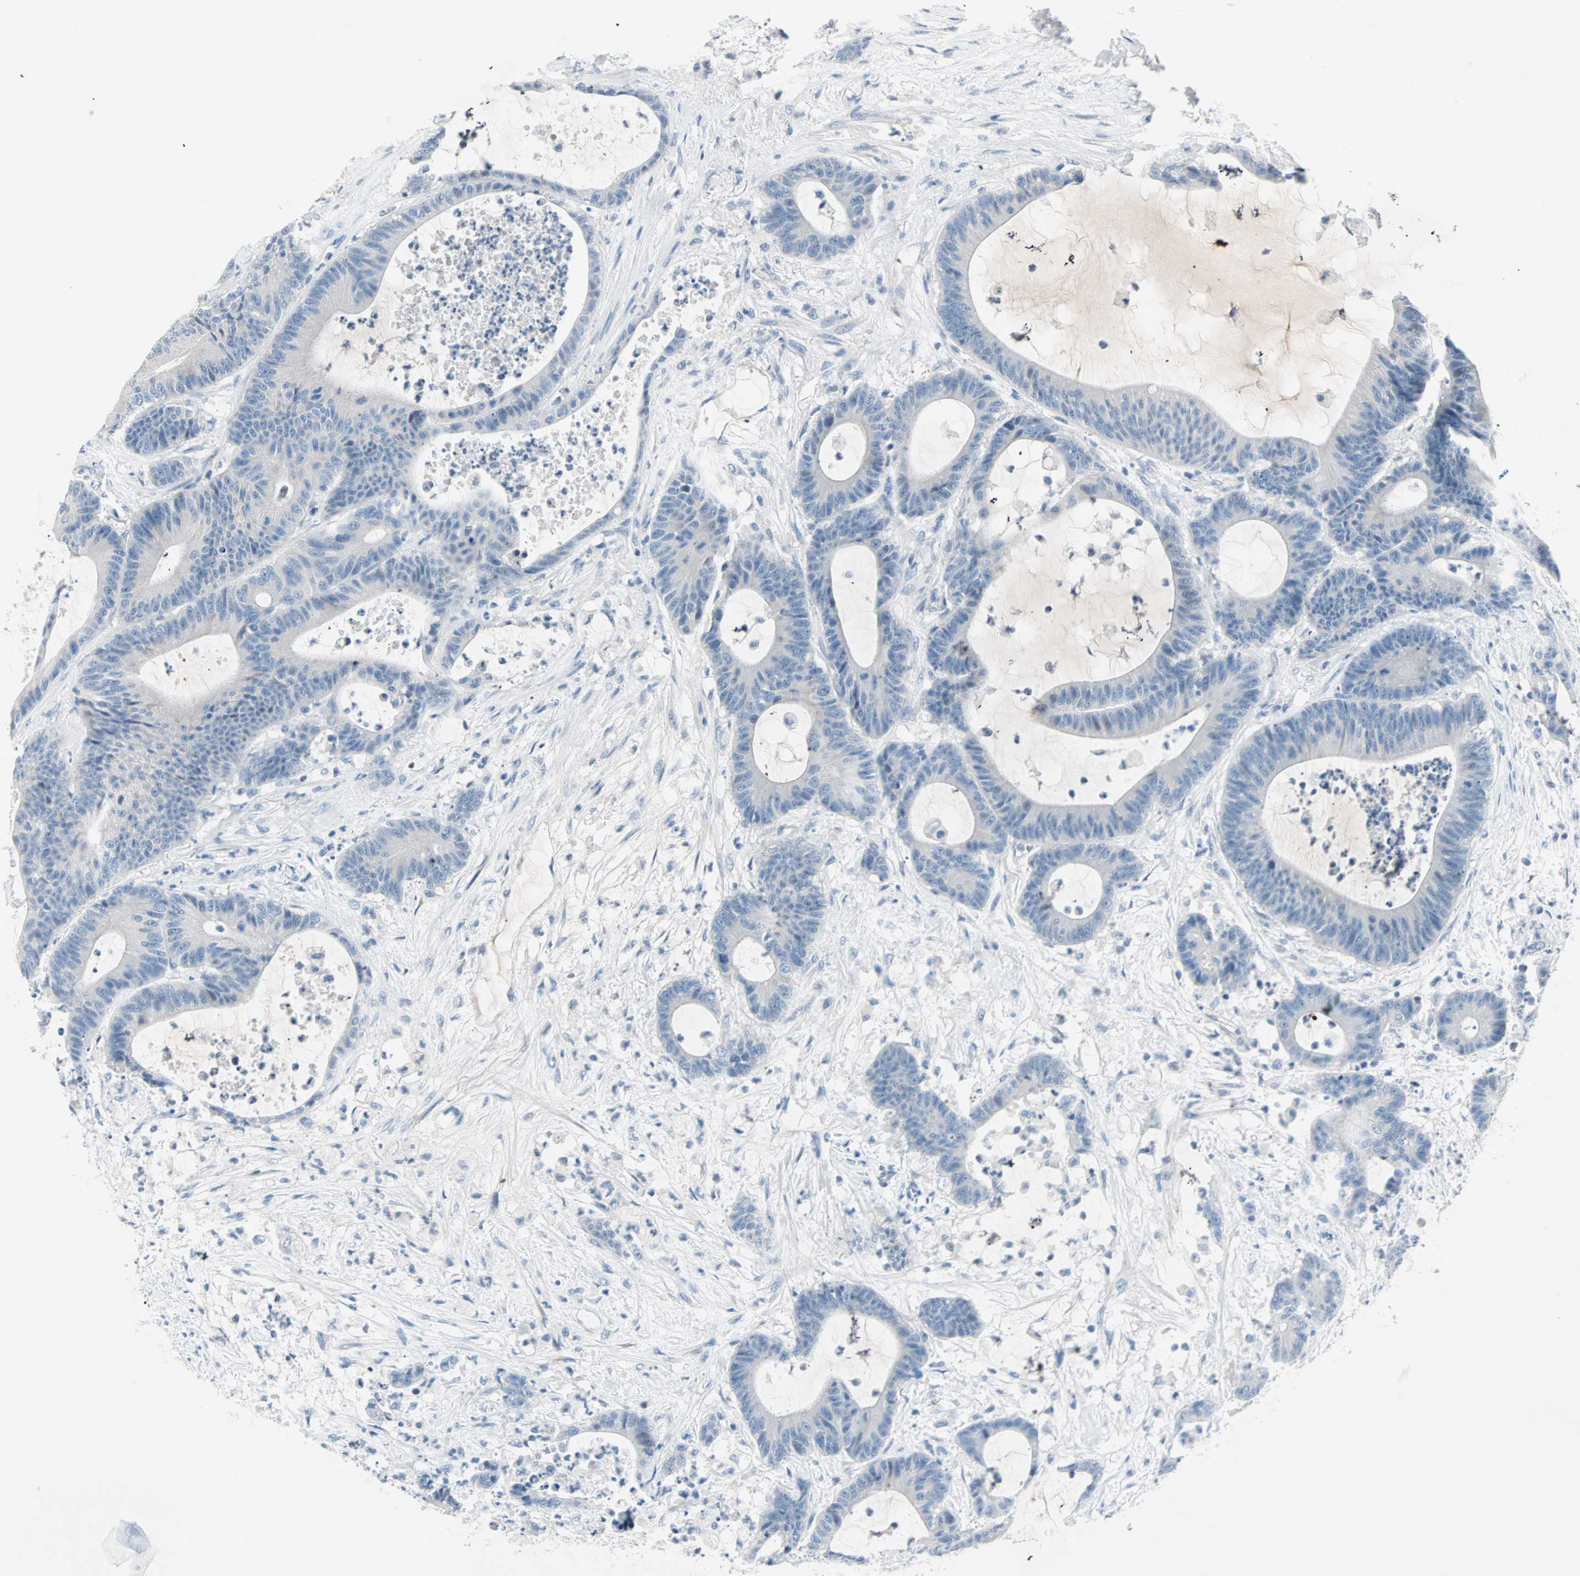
{"staining": {"intensity": "negative", "quantity": "none", "location": "none"}, "tissue": "colorectal cancer", "cell_type": "Tumor cells", "image_type": "cancer", "snomed": [{"axis": "morphology", "description": "Adenocarcinoma, NOS"}, {"axis": "topography", "description": "Colon"}], "caption": "Histopathology image shows no significant protein positivity in tumor cells of colorectal adenocarcinoma. The staining is performed using DAB (3,3'-diaminobenzidine) brown chromogen with nuclei counter-stained in using hematoxylin.", "gene": "NEFH", "patient": {"sex": "female", "age": 84}}